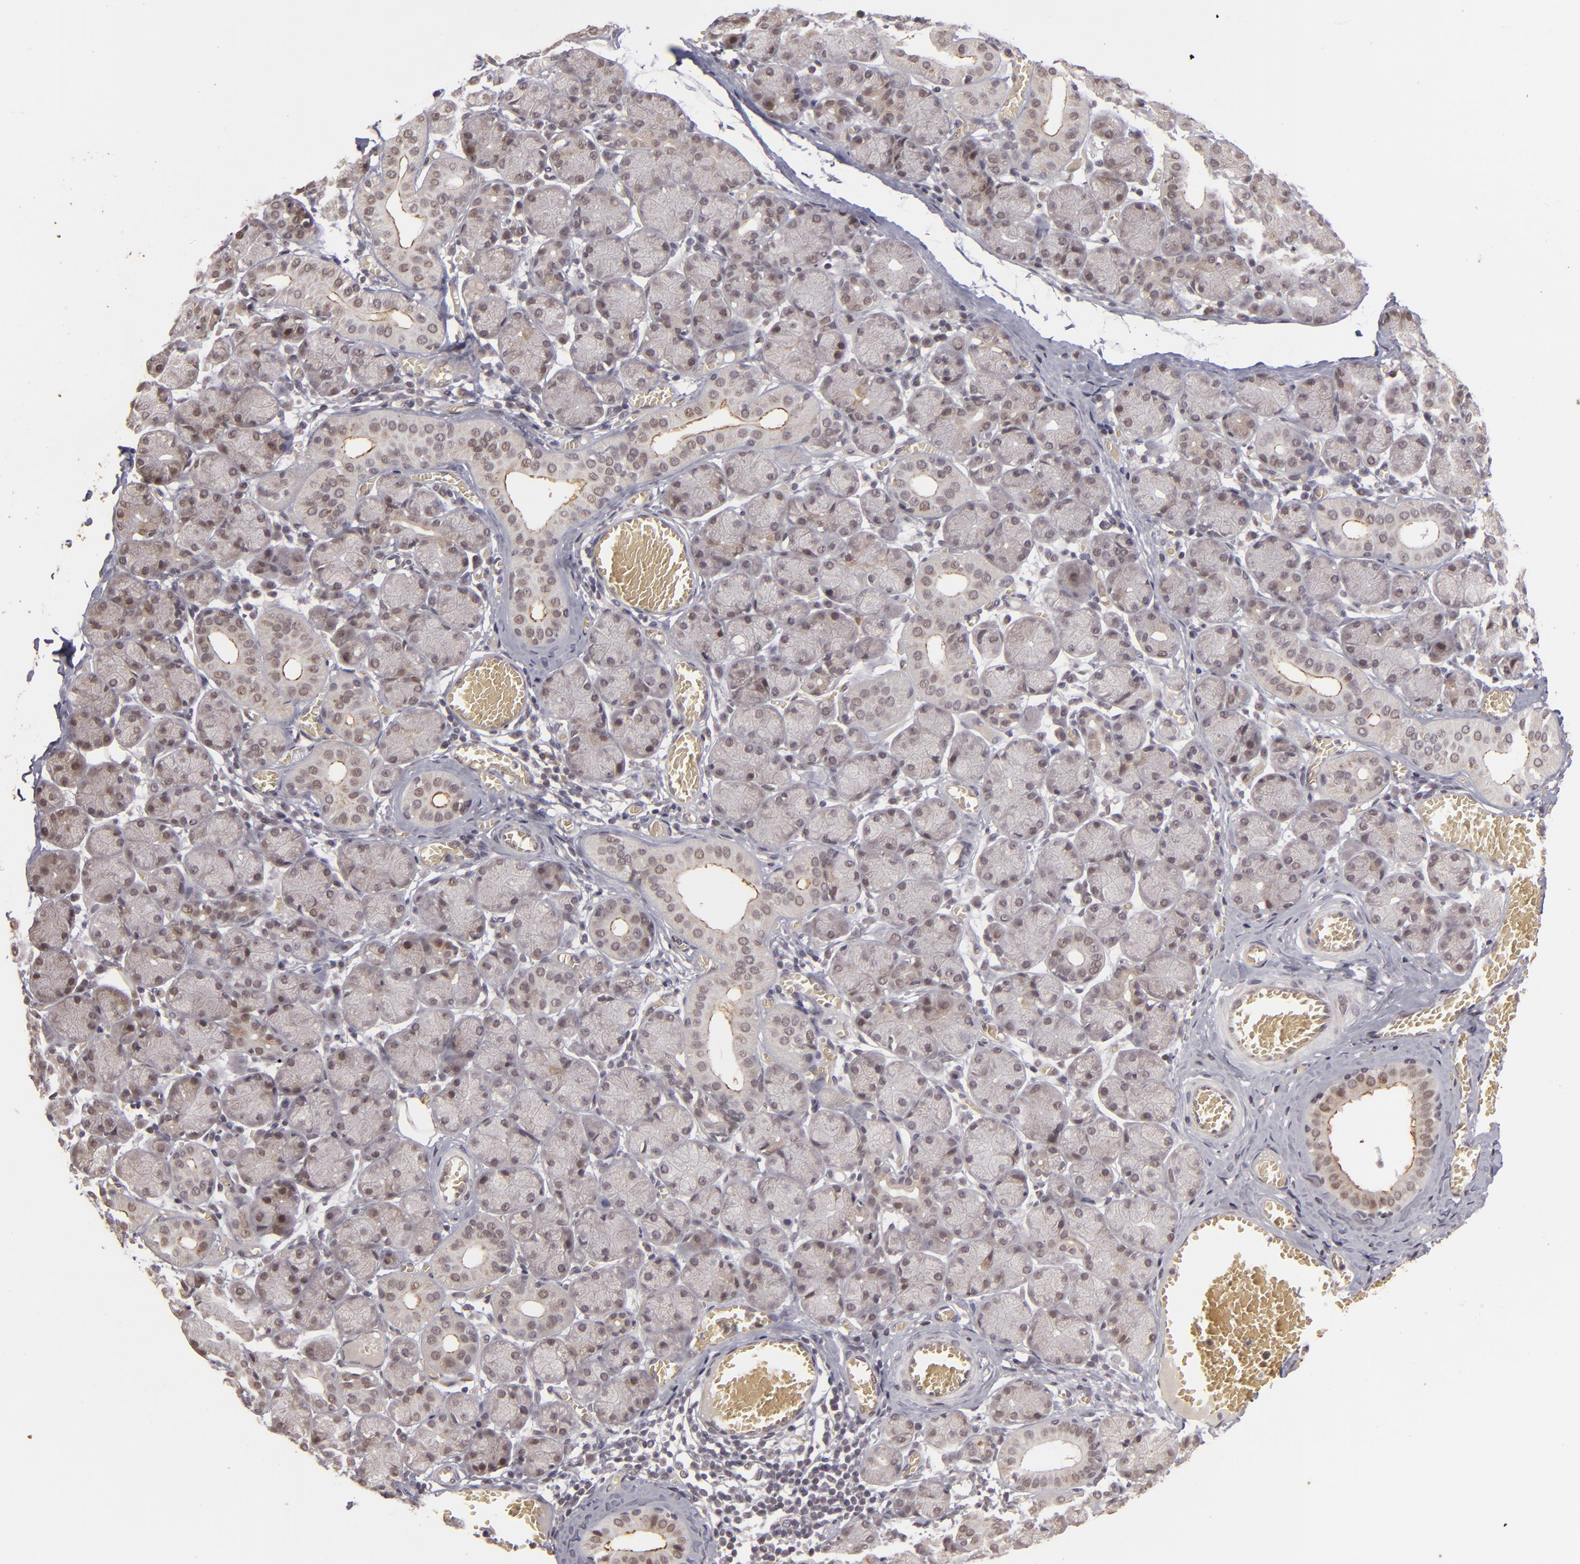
{"staining": {"intensity": "weak", "quantity": "<25%", "location": "cytoplasmic/membranous"}, "tissue": "salivary gland", "cell_type": "Glandular cells", "image_type": "normal", "snomed": [{"axis": "morphology", "description": "Normal tissue, NOS"}, {"axis": "topography", "description": "Salivary gland"}], "caption": "DAB immunohistochemical staining of benign human salivary gland shows no significant staining in glandular cells.", "gene": "DFFA", "patient": {"sex": "female", "age": 24}}